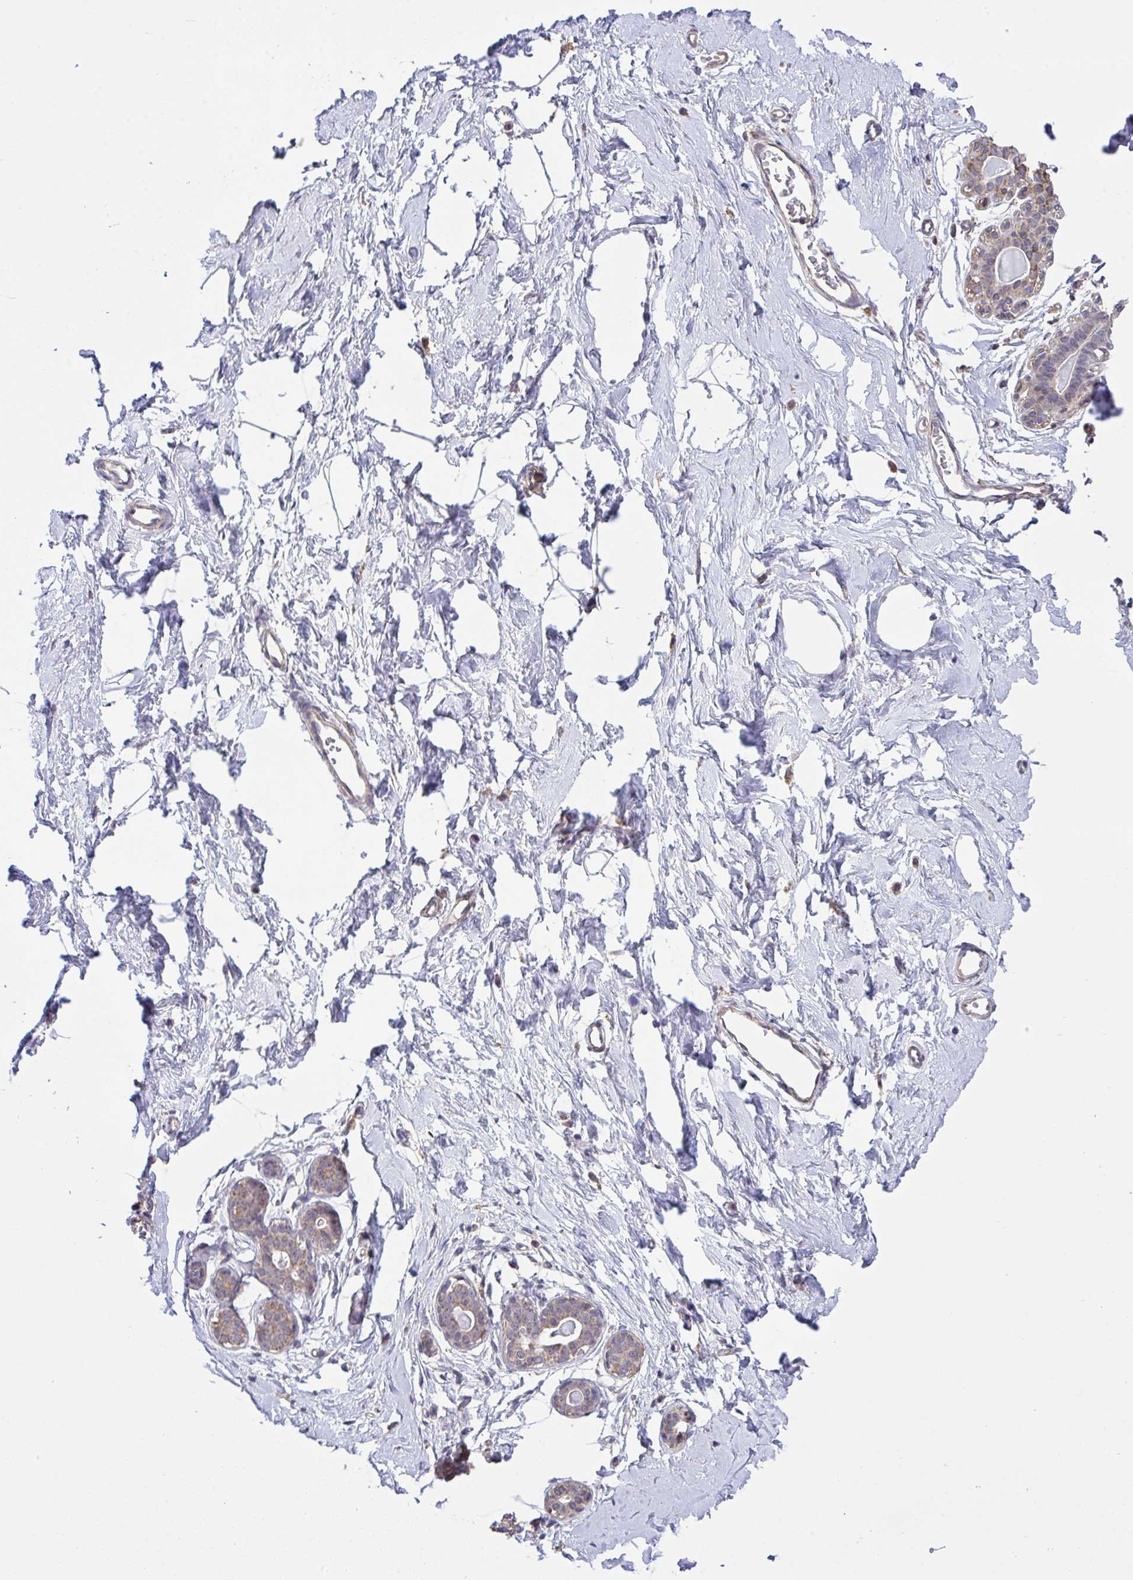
{"staining": {"intensity": "negative", "quantity": "none", "location": "none"}, "tissue": "breast", "cell_type": "Adipocytes", "image_type": "normal", "snomed": [{"axis": "morphology", "description": "Normal tissue, NOS"}, {"axis": "topography", "description": "Breast"}], "caption": "Immunohistochemistry image of unremarkable breast: human breast stained with DAB (3,3'-diaminobenzidine) displays no significant protein expression in adipocytes.", "gene": "PPM1H", "patient": {"sex": "female", "age": 45}}